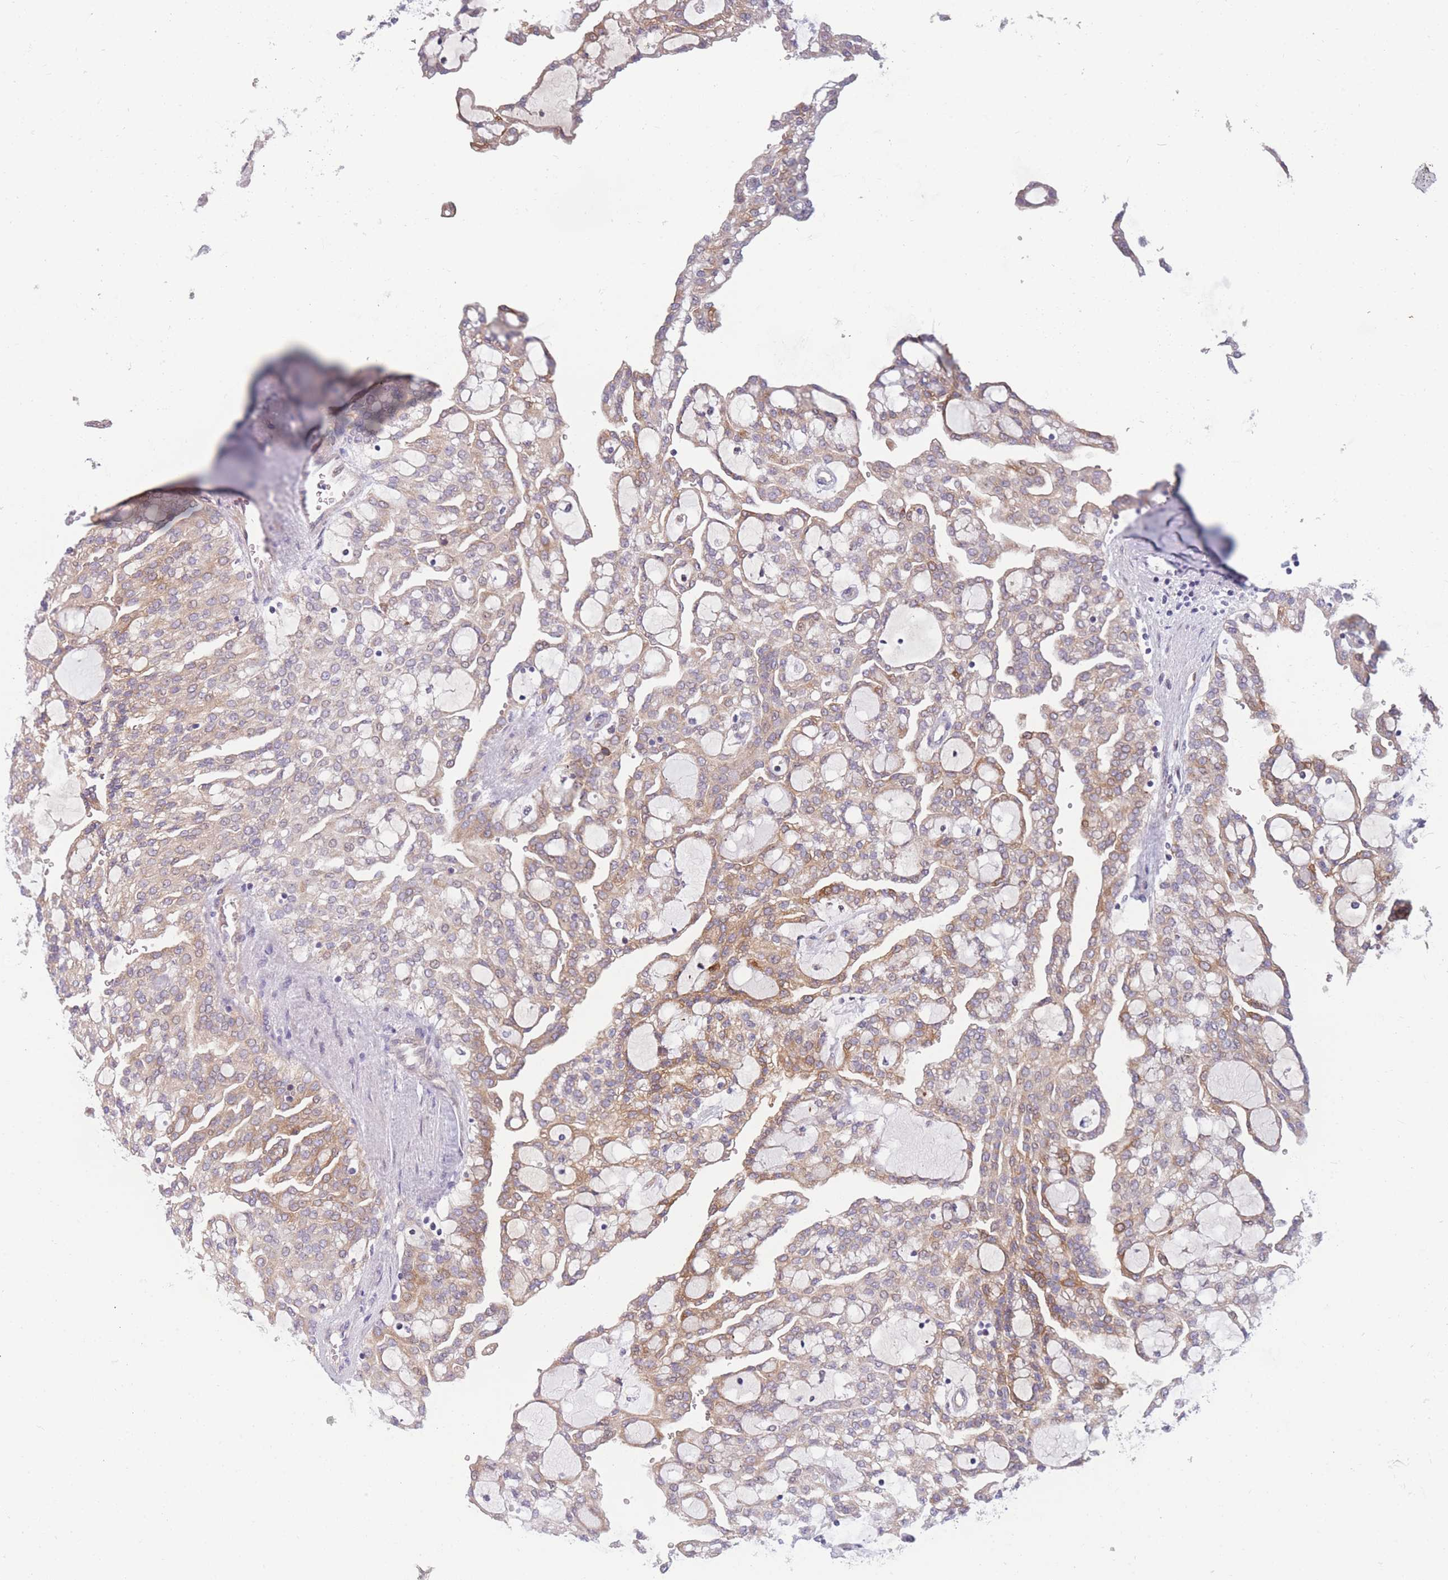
{"staining": {"intensity": "weak", "quantity": ">75%", "location": "cytoplasmic/membranous"}, "tissue": "renal cancer", "cell_type": "Tumor cells", "image_type": "cancer", "snomed": [{"axis": "morphology", "description": "Adenocarcinoma, NOS"}, {"axis": "topography", "description": "Kidney"}], "caption": "This is a micrograph of IHC staining of renal cancer (adenocarcinoma), which shows weak staining in the cytoplasmic/membranous of tumor cells.", "gene": "PDE4A", "patient": {"sex": "male", "age": 63}}